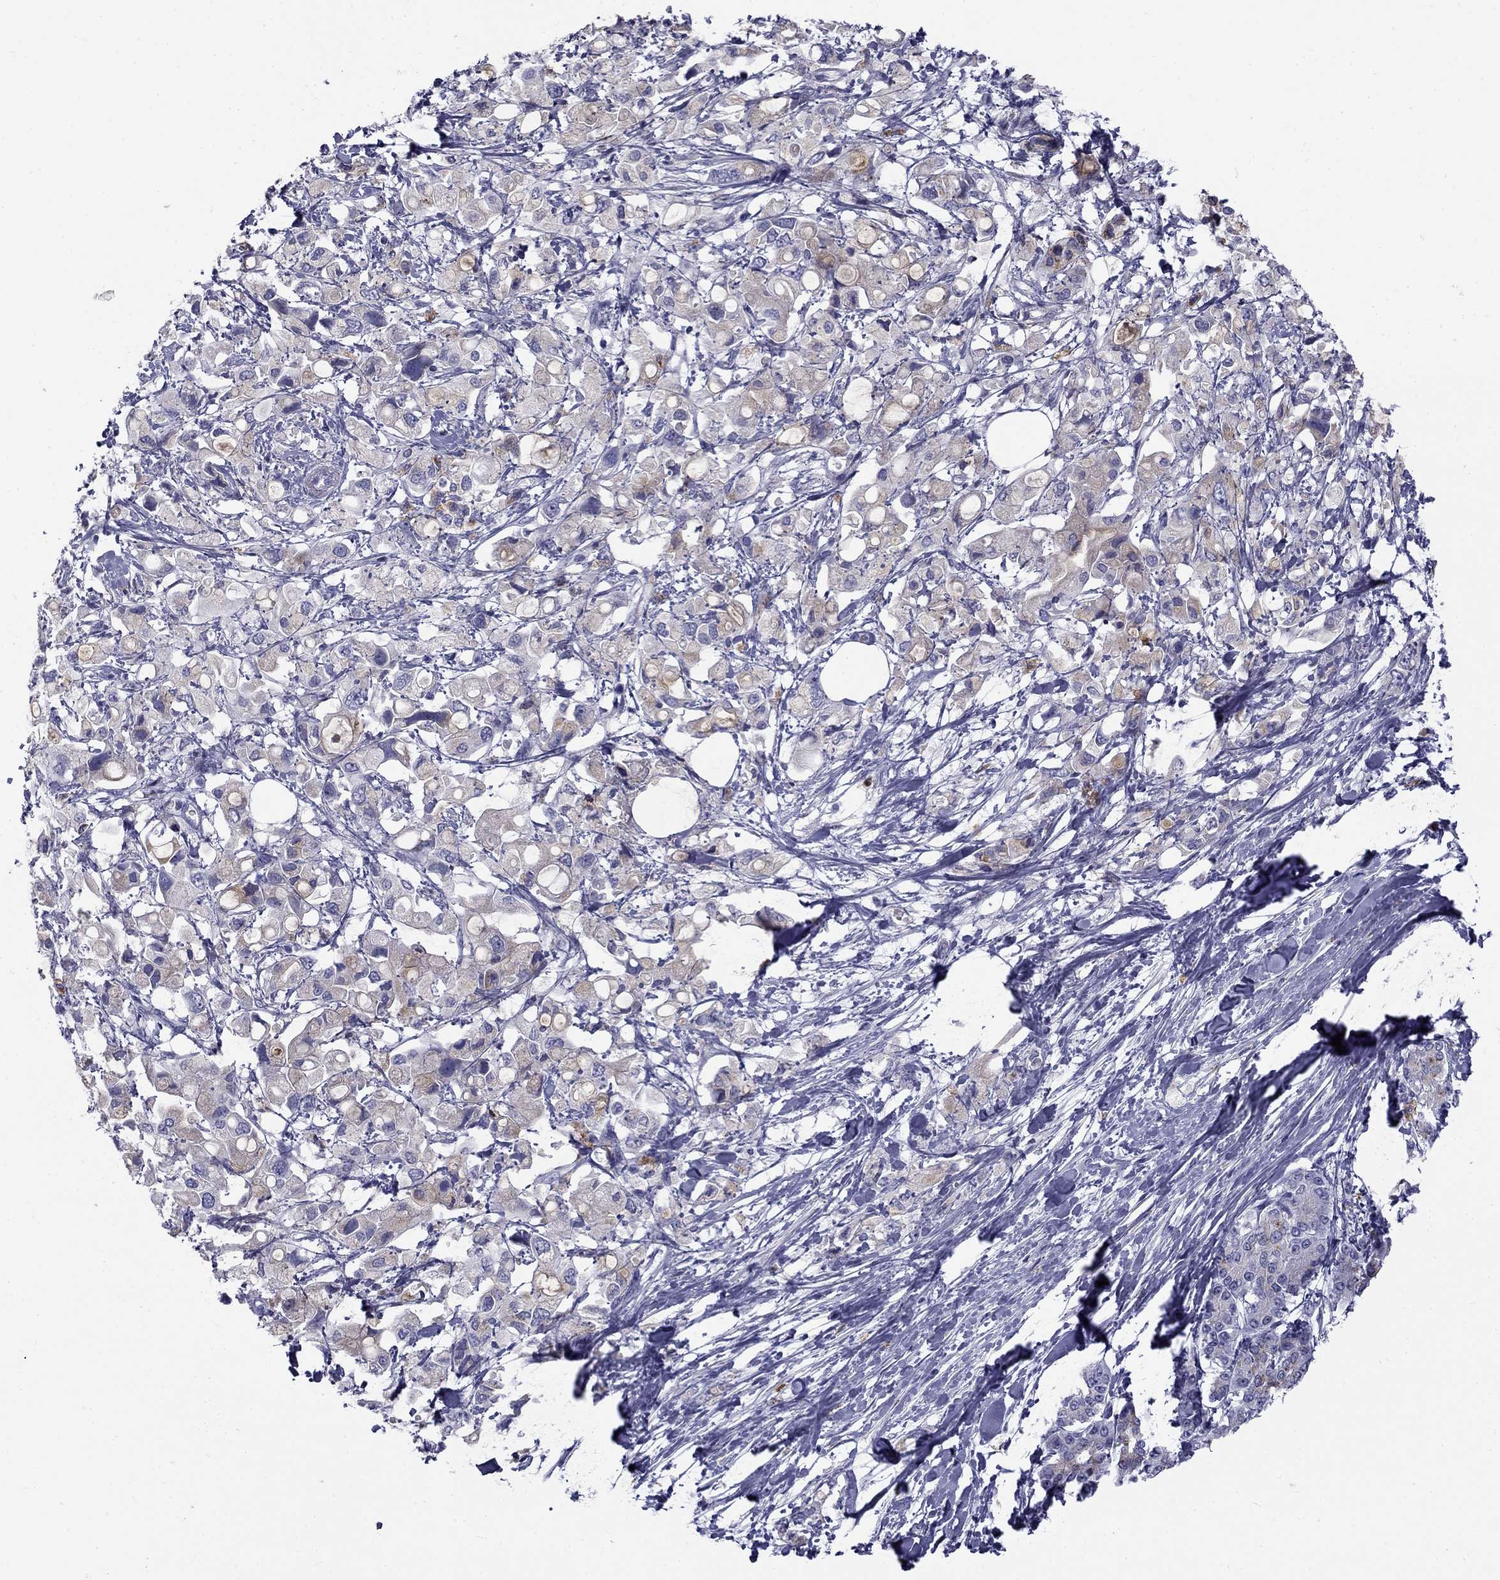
{"staining": {"intensity": "weak", "quantity": "<25%", "location": "cytoplasmic/membranous"}, "tissue": "pancreatic cancer", "cell_type": "Tumor cells", "image_type": "cancer", "snomed": [{"axis": "morphology", "description": "Adenocarcinoma, NOS"}, {"axis": "topography", "description": "Pancreas"}], "caption": "A high-resolution photomicrograph shows immunohistochemistry staining of pancreatic cancer (adenocarcinoma), which shows no significant expression in tumor cells.", "gene": "CLPSL2", "patient": {"sex": "female", "age": 56}}